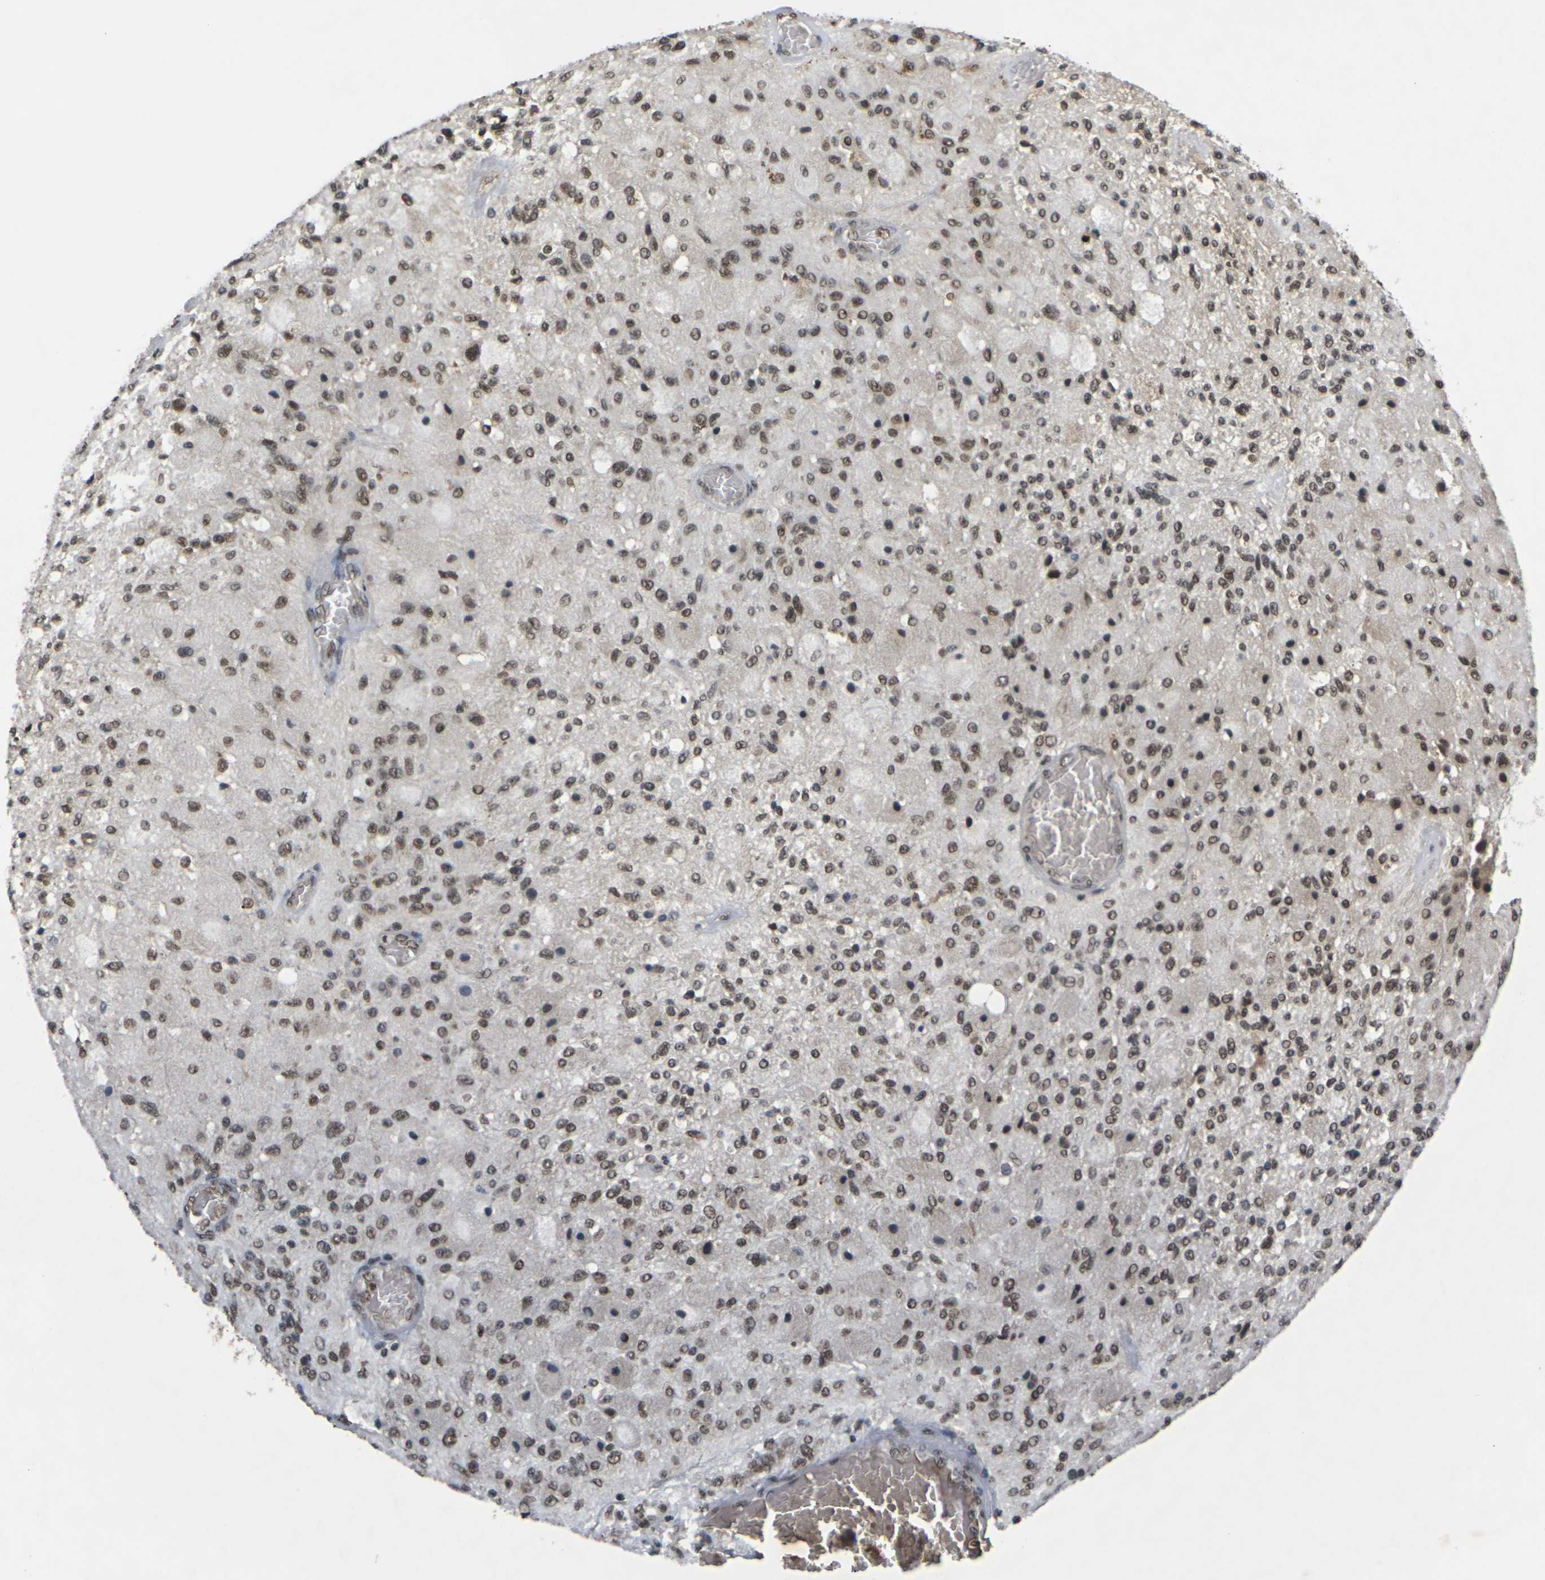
{"staining": {"intensity": "moderate", "quantity": ">75%", "location": "nuclear"}, "tissue": "glioma", "cell_type": "Tumor cells", "image_type": "cancer", "snomed": [{"axis": "morphology", "description": "Normal tissue, NOS"}, {"axis": "morphology", "description": "Glioma, malignant, High grade"}, {"axis": "topography", "description": "Cerebral cortex"}], "caption": "Immunohistochemistry histopathology image of neoplastic tissue: malignant glioma (high-grade) stained using immunohistochemistry exhibits medium levels of moderate protein expression localized specifically in the nuclear of tumor cells, appearing as a nuclear brown color.", "gene": "NELFA", "patient": {"sex": "male", "age": 77}}